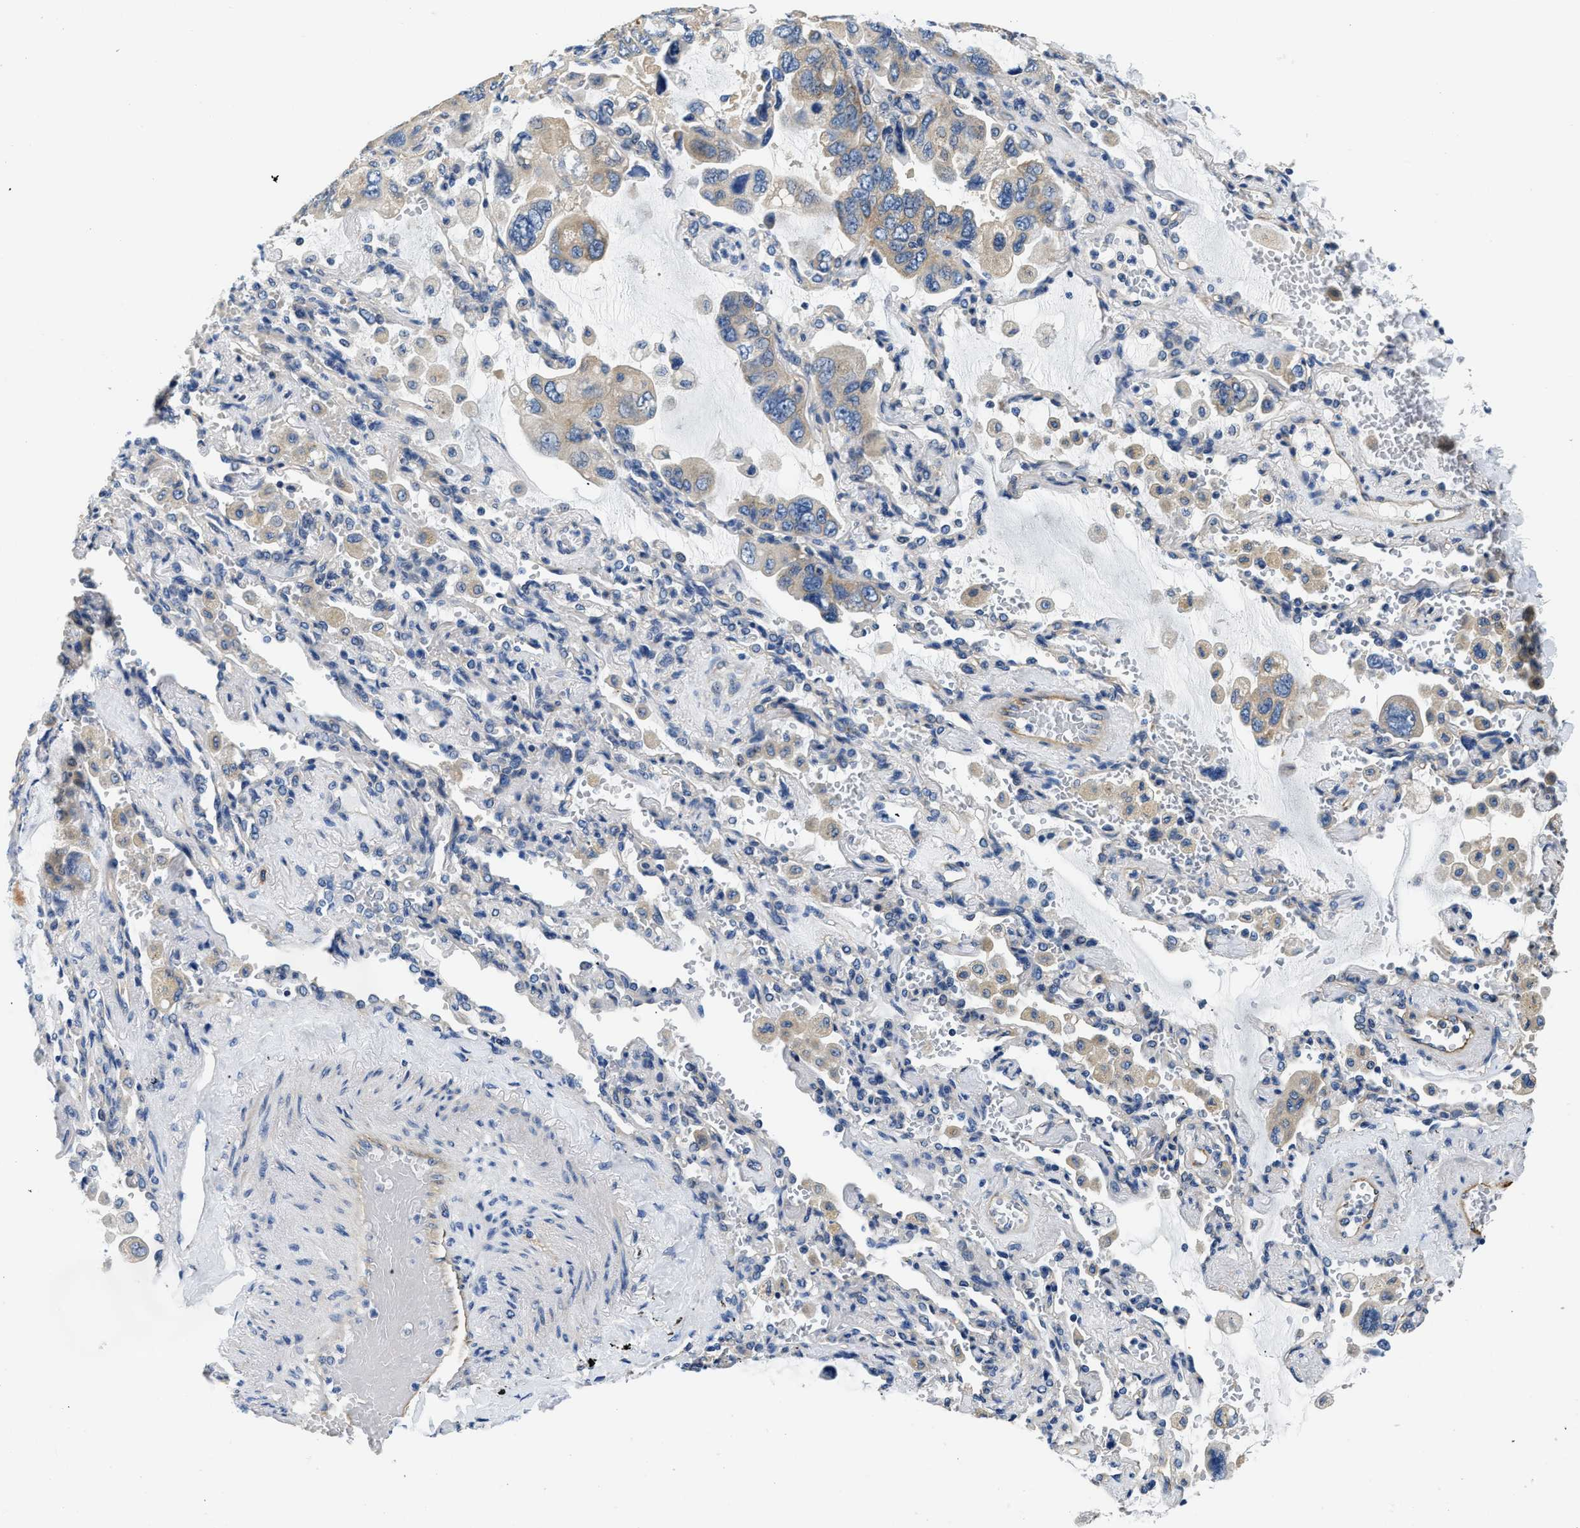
{"staining": {"intensity": "weak", "quantity": "<25%", "location": "cytoplasmic/membranous"}, "tissue": "lung cancer", "cell_type": "Tumor cells", "image_type": "cancer", "snomed": [{"axis": "morphology", "description": "Squamous cell carcinoma, NOS"}, {"axis": "topography", "description": "Lung"}], "caption": "Lung squamous cell carcinoma was stained to show a protein in brown. There is no significant staining in tumor cells.", "gene": "CSDE1", "patient": {"sex": "female", "age": 73}}